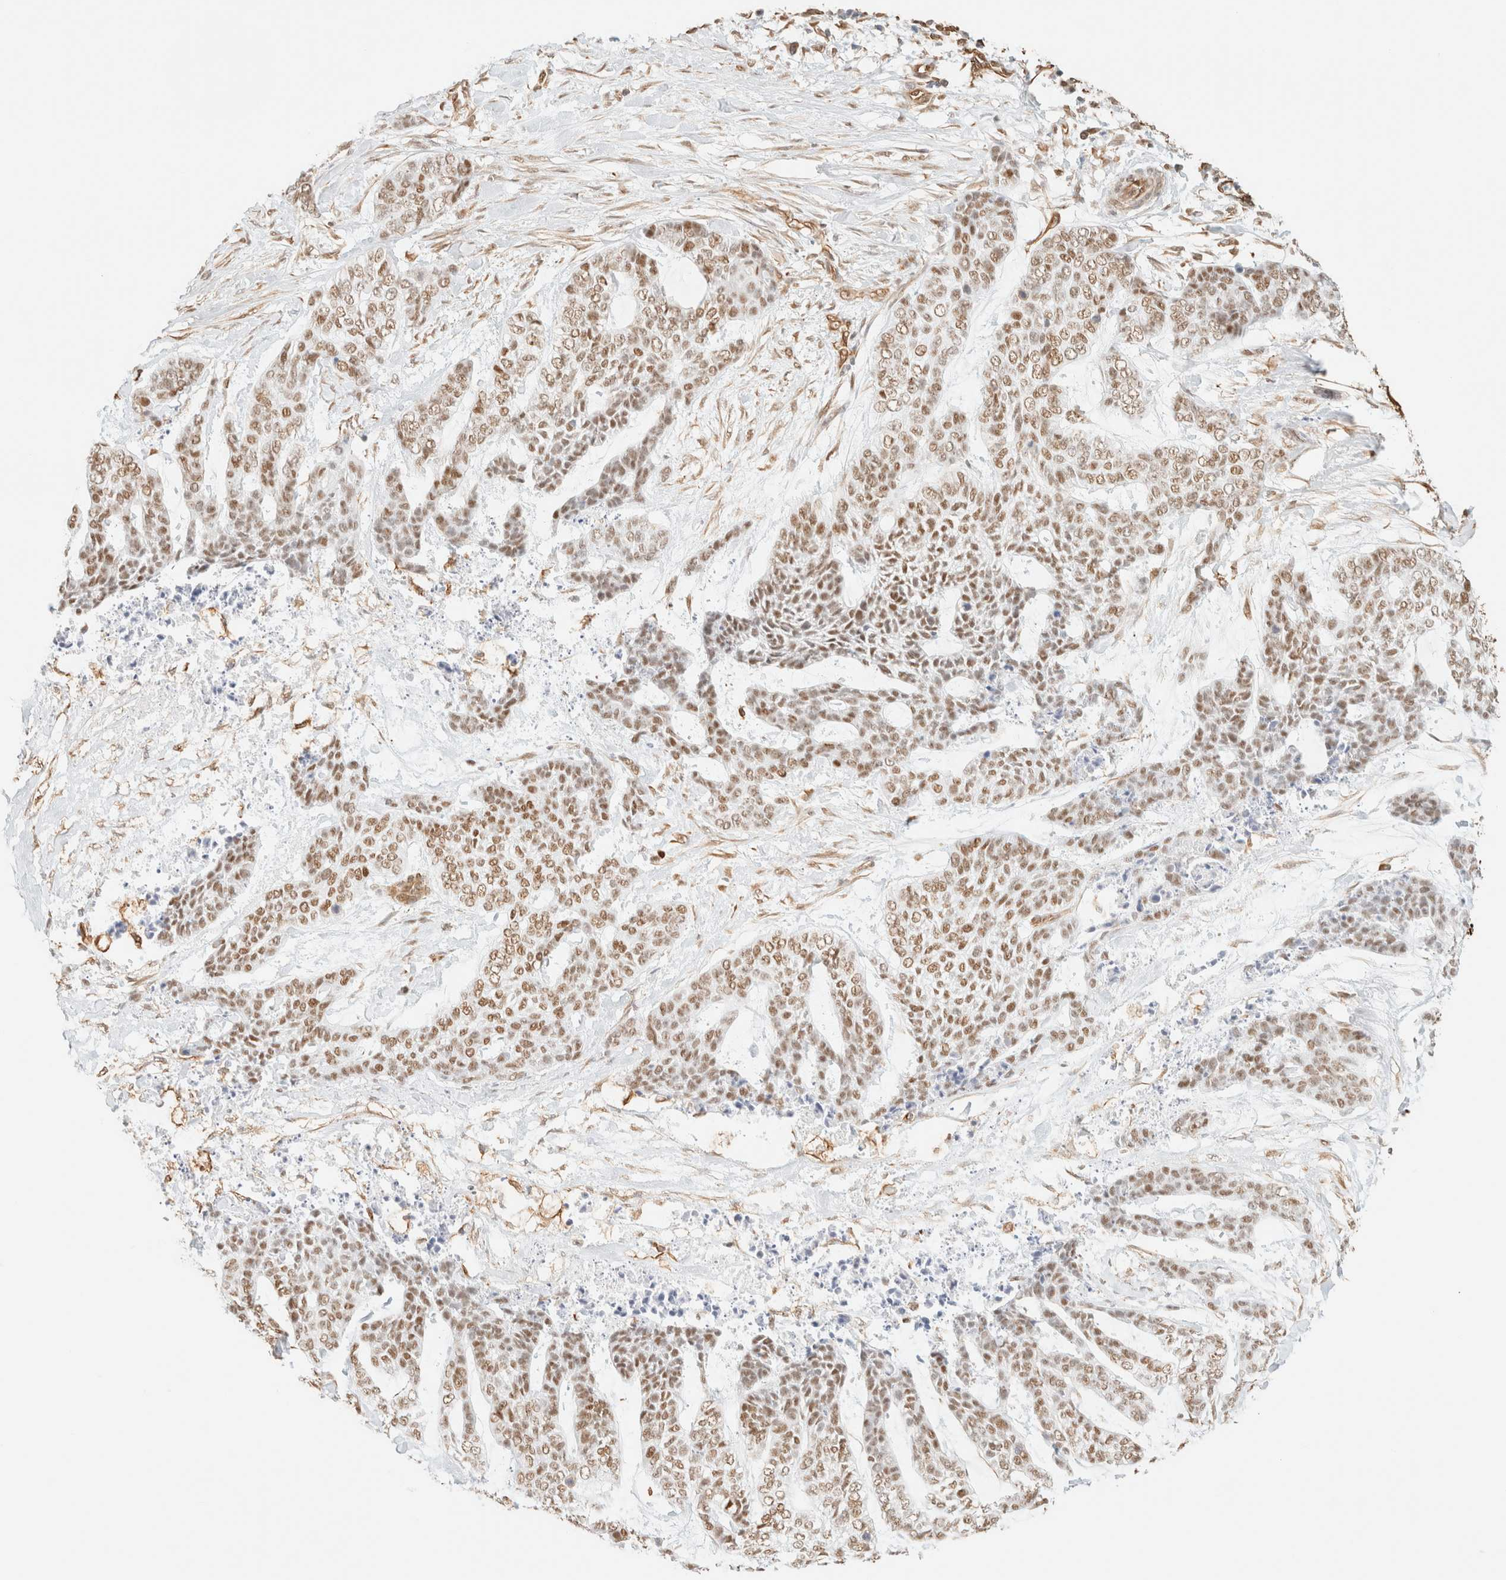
{"staining": {"intensity": "moderate", "quantity": ">75%", "location": "nuclear"}, "tissue": "skin cancer", "cell_type": "Tumor cells", "image_type": "cancer", "snomed": [{"axis": "morphology", "description": "Basal cell carcinoma"}, {"axis": "topography", "description": "Skin"}], "caption": "This is a micrograph of IHC staining of skin cancer (basal cell carcinoma), which shows moderate expression in the nuclear of tumor cells.", "gene": "ZSCAN18", "patient": {"sex": "female", "age": 64}}